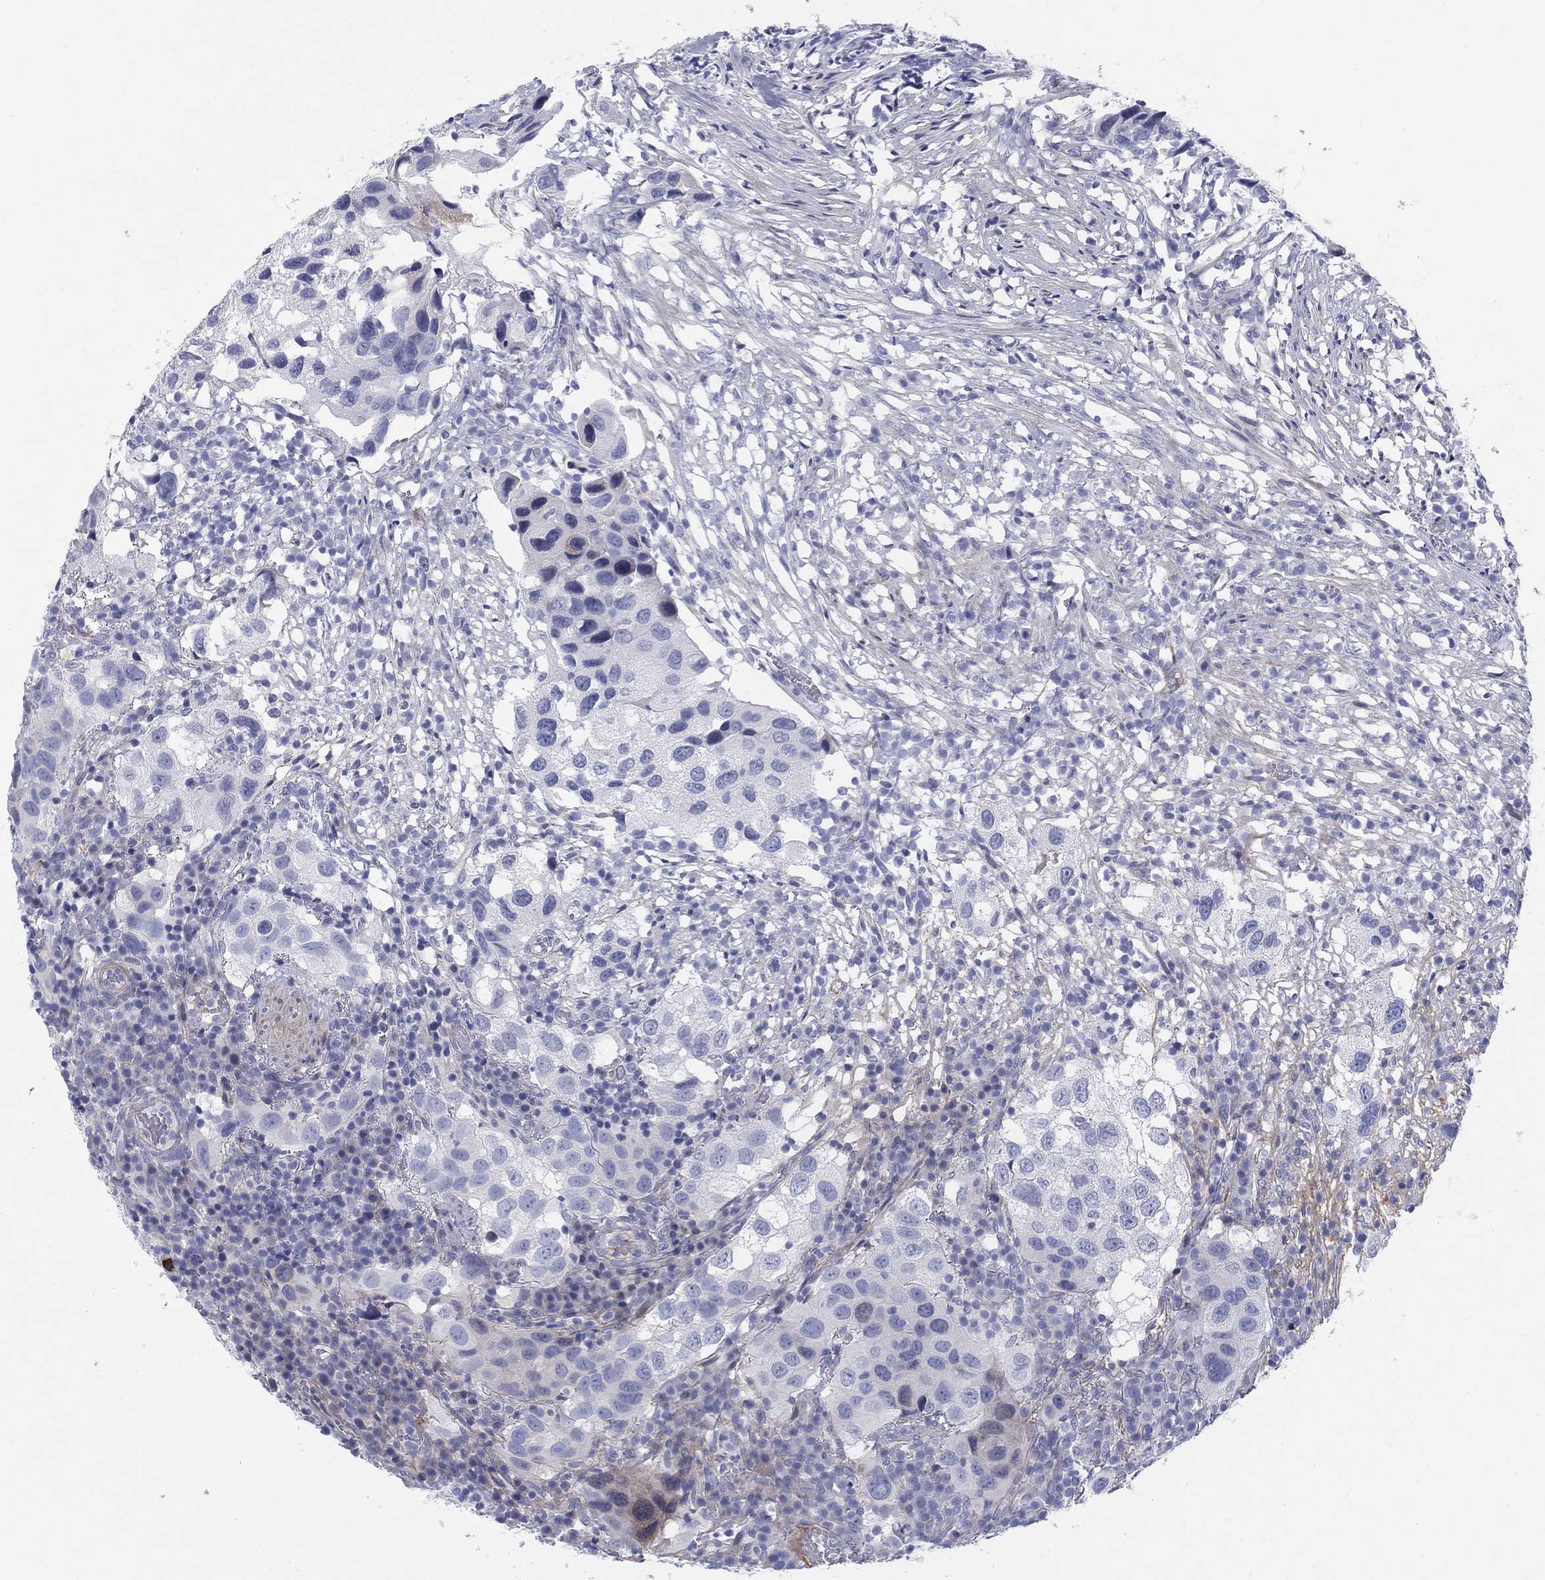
{"staining": {"intensity": "negative", "quantity": "none", "location": "none"}, "tissue": "urothelial cancer", "cell_type": "Tumor cells", "image_type": "cancer", "snomed": [{"axis": "morphology", "description": "Urothelial carcinoma, High grade"}, {"axis": "topography", "description": "Urinary bladder"}], "caption": "A high-resolution photomicrograph shows immunohistochemistry (IHC) staining of urothelial carcinoma (high-grade), which demonstrates no significant staining in tumor cells.", "gene": "HEATR4", "patient": {"sex": "male", "age": 79}}